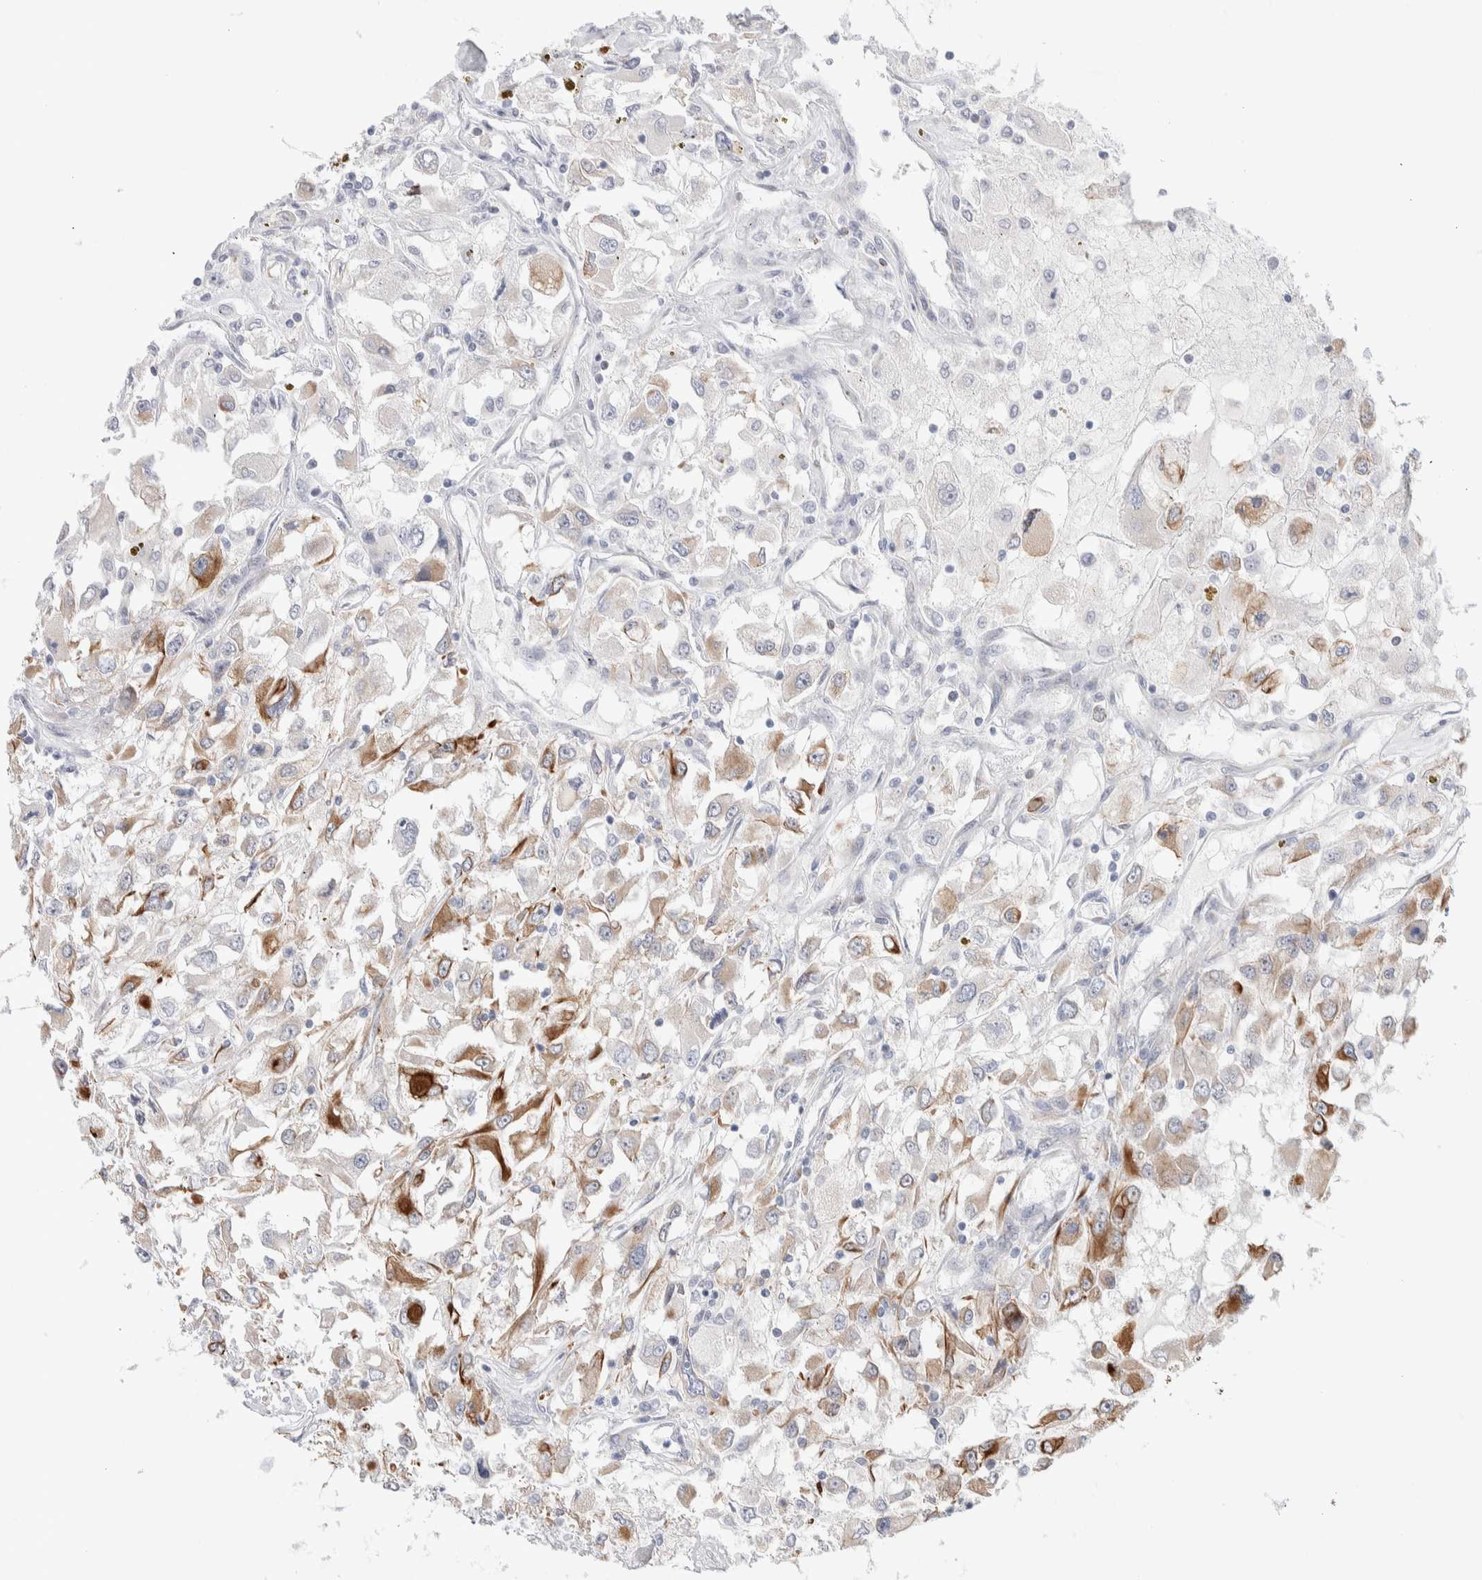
{"staining": {"intensity": "moderate", "quantity": "25%-75%", "location": "cytoplasmic/membranous"}, "tissue": "renal cancer", "cell_type": "Tumor cells", "image_type": "cancer", "snomed": [{"axis": "morphology", "description": "Adenocarcinoma, NOS"}, {"axis": "topography", "description": "Kidney"}], "caption": "A brown stain labels moderate cytoplasmic/membranous positivity of a protein in human renal cancer tumor cells.", "gene": "C1orf112", "patient": {"sex": "female", "age": 52}}